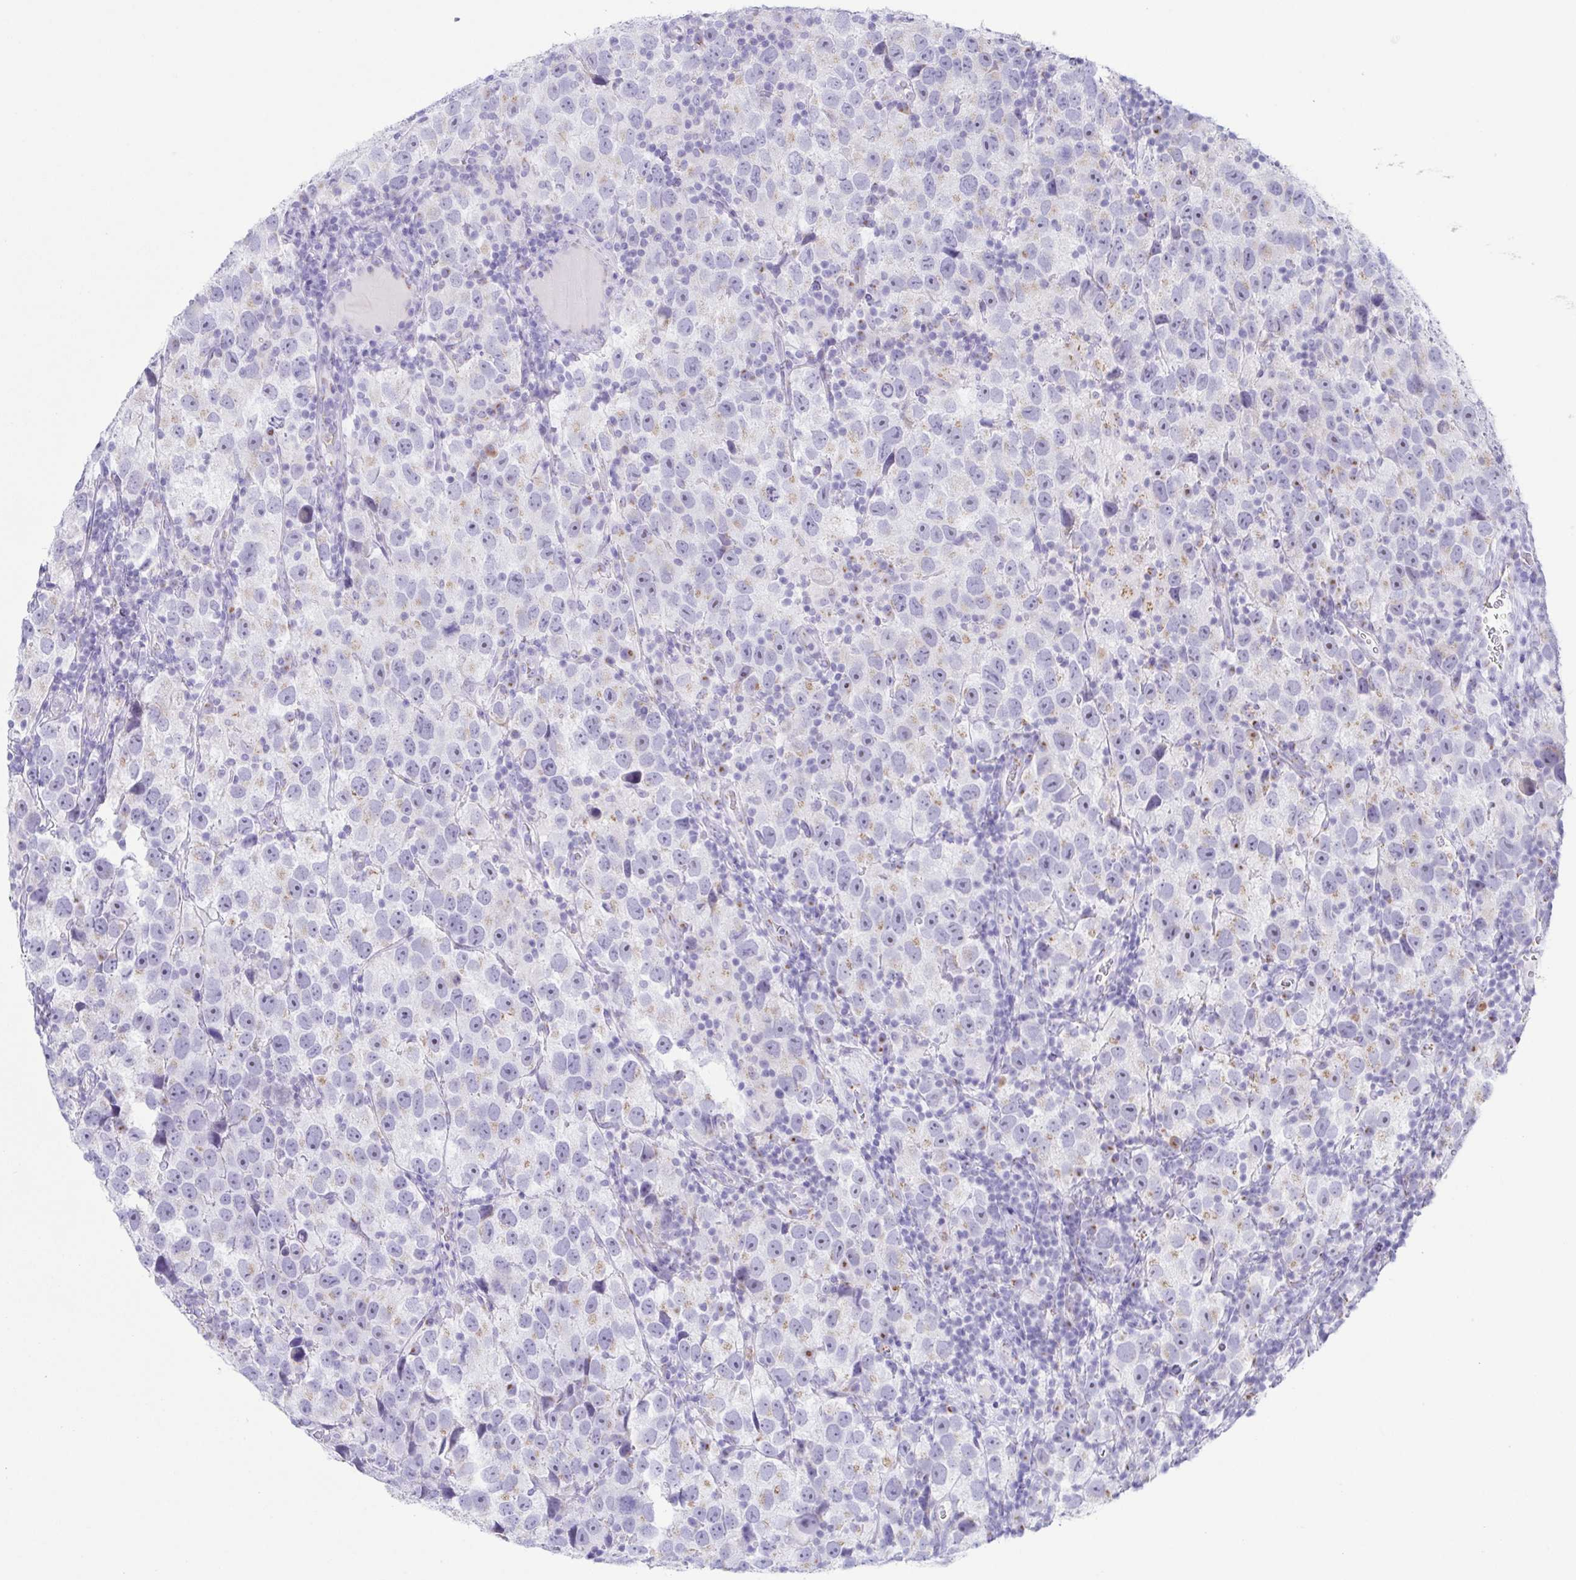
{"staining": {"intensity": "negative", "quantity": "none", "location": "none"}, "tissue": "testis cancer", "cell_type": "Tumor cells", "image_type": "cancer", "snomed": [{"axis": "morphology", "description": "Seminoma, NOS"}, {"axis": "topography", "description": "Testis"}], "caption": "This is a histopathology image of IHC staining of testis cancer, which shows no expression in tumor cells. The staining was performed using DAB to visualize the protein expression in brown, while the nuclei were stained in blue with hematoxylin (Magnification: 20x).", "gene": "AZU1", "patient": {"sex": "male", "age": 26}}